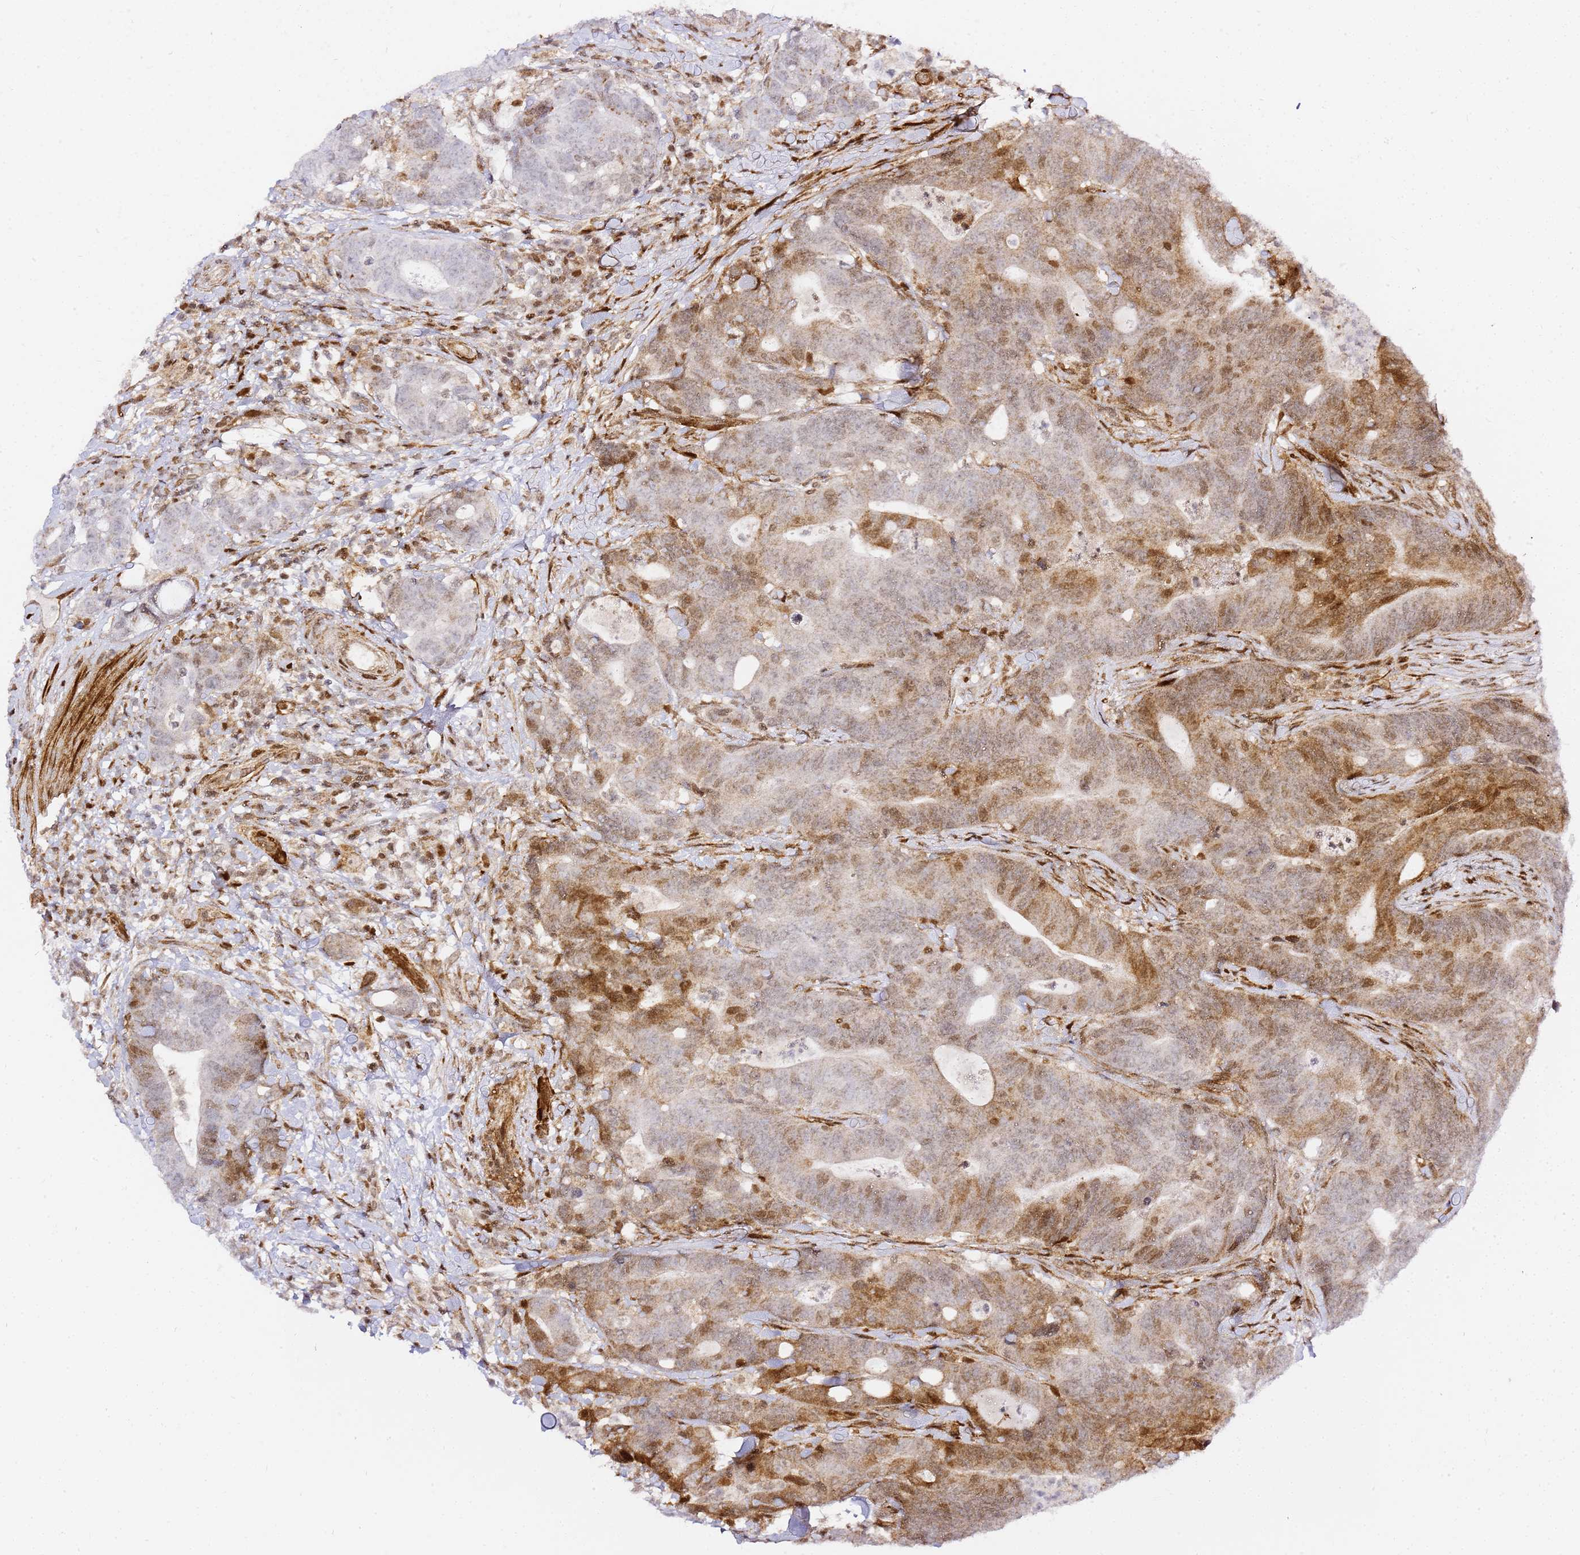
{"staining": {"intensity": "moderate", "quantity": "25%-75%", "location": "cytoplasmic/membranous,nuclear"}, "tissue": "colorectal cancer", "cell_type": "Tumor cells", "image_type": "cancer", "snomed": [{"axis": "morphology", "description": "Adenocarcinoma, NOS"}, {"axis": "topography", "description": "Colon"}], "caption": "Tumor cells demonstrate medium levels of moderate cytoplasmic/membranous and nuclear staining in approximately 25%-75% of cells in colorectal adenocarcinoma. (Stains: DAB in brown, nuclei in blue, Microscopy: brightfield microscopy at high magnification).", "gene": "GBP2", "patient": {"sex": "female", "age": 82}}